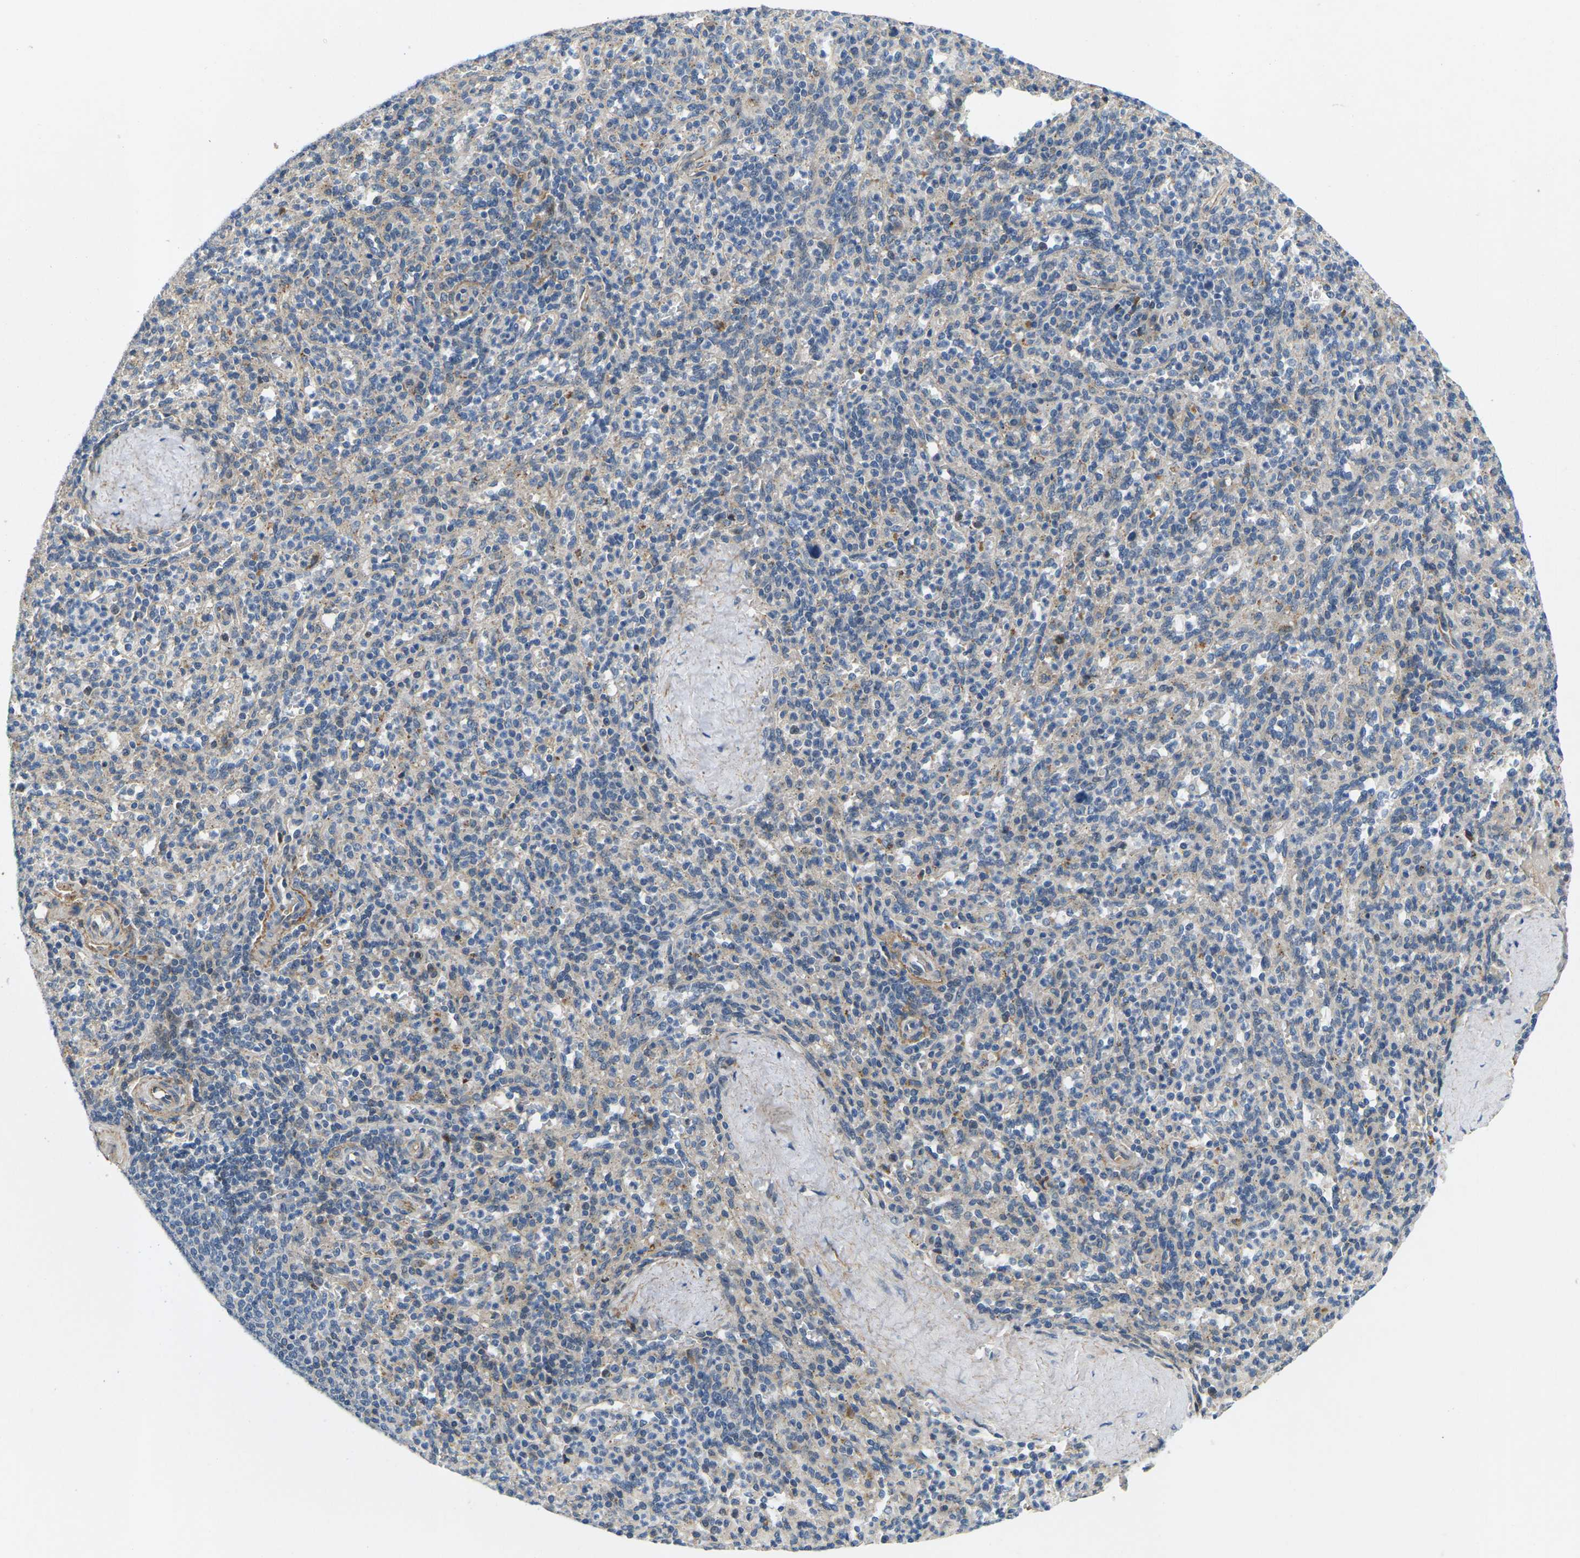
{"staining": {"intensity": "moderate", "quantity": "<25%", "location": "cytoplasmic/membranous"}, "tissue": "spleen", "cell_type": "Cells in red pulp", "image_type": "normal", "snomed": [{"axis": "morphology", "description": "Normal tissue, NOS"}, {"axis": "topography", "description": "Spleen"}], "caption": "Approximately <25% of cells in red pulp in benign spleen show moderate cytoplasmic/membranous protein staining as visualized by brown immunohistochemical staining.", "gene": "ERBB4", "patient": {"sex": "male", "age": 36}}